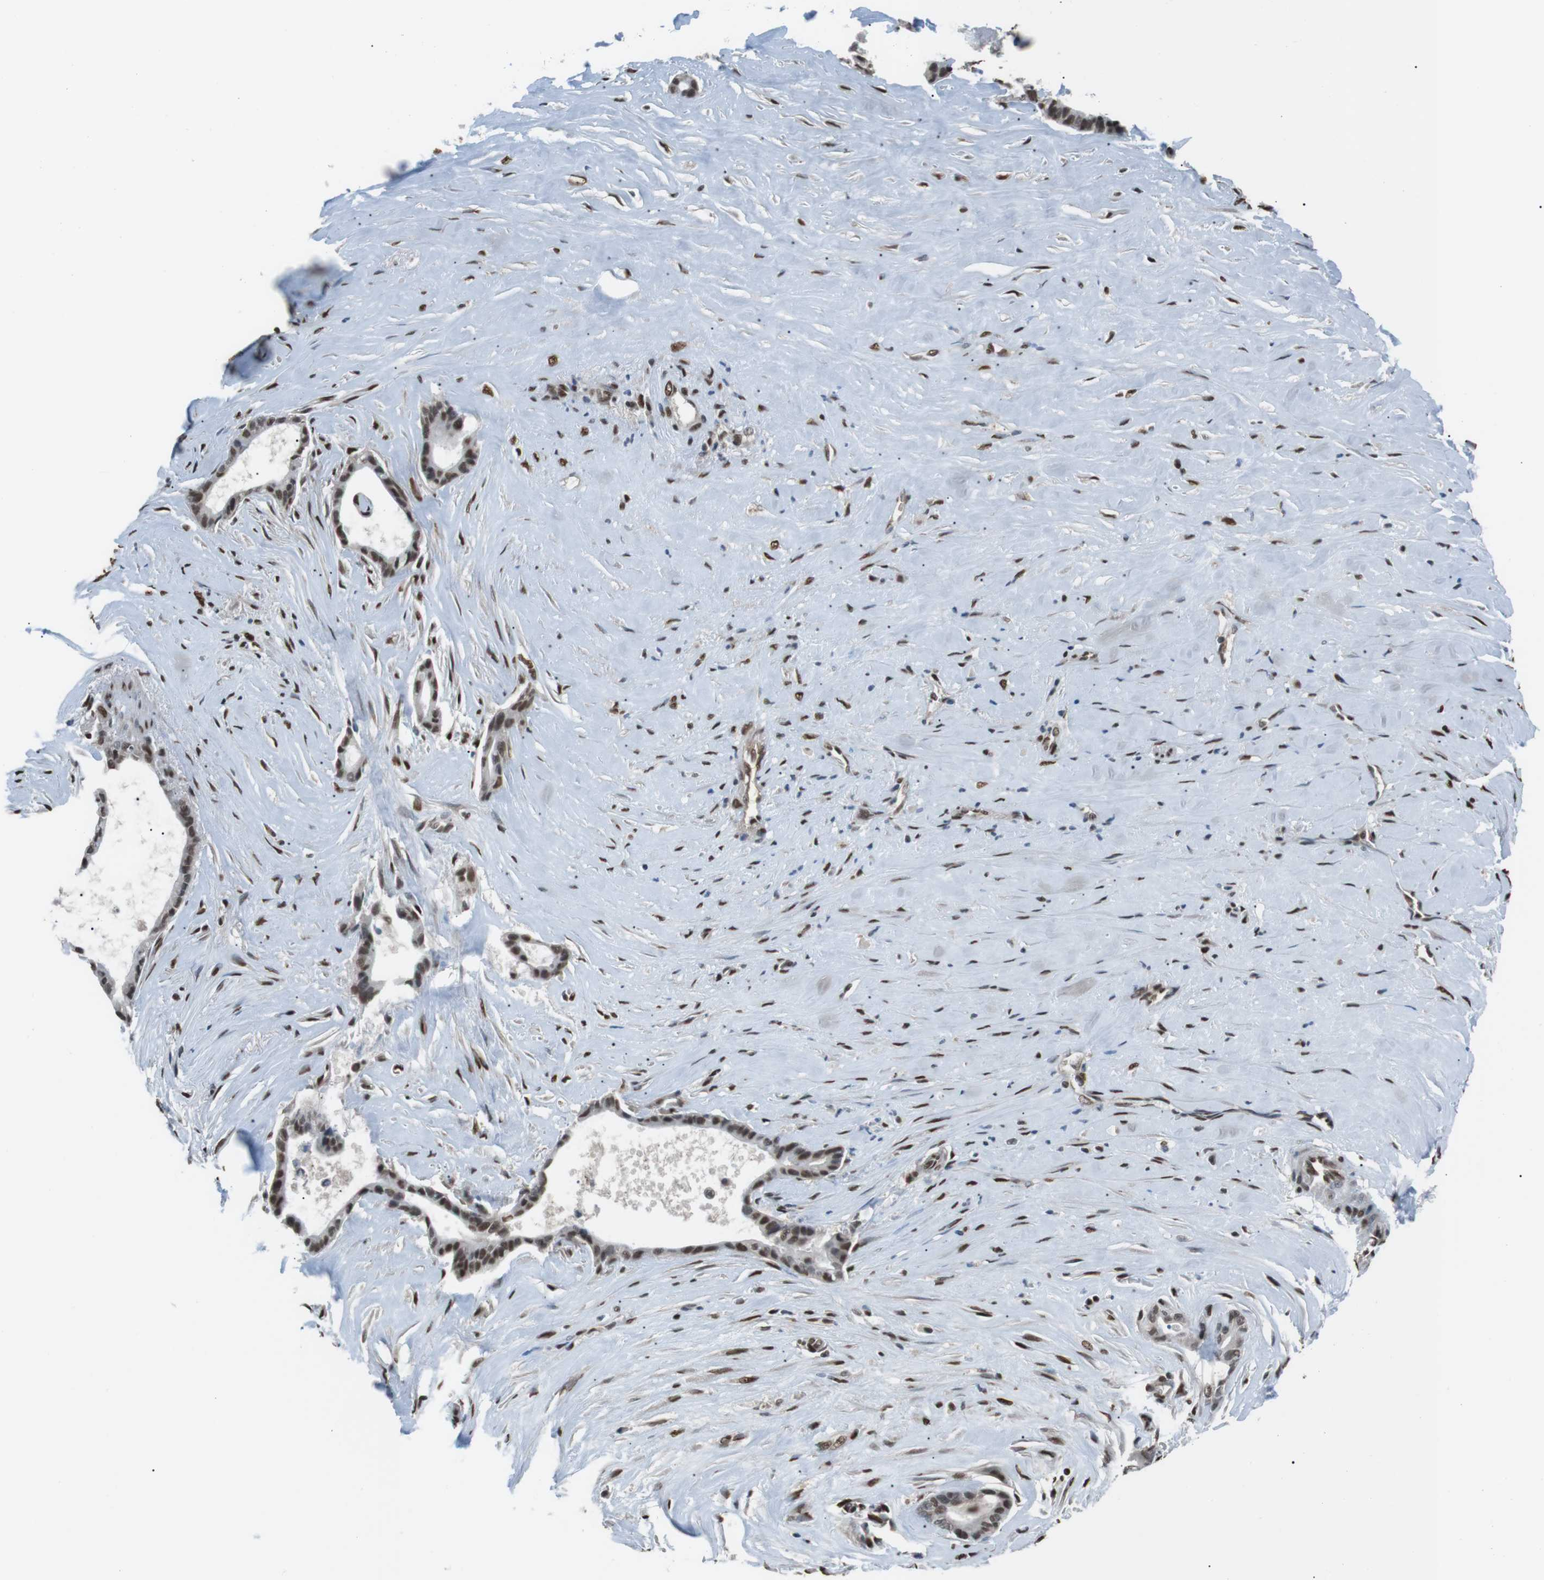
{"staining": {"intensity": "moderate", "quantity": ">75%", "location": "nuclear"}, "tissue": "liver cancer", "cell_type": "Tumor cells", "image_type": "cancer", "snomed": [{"axis": "morphology", "description": "Cholangiocarcinoma"}, {"axis": "topography", "description": "Liver"}], "caption": "Protein analysis of liver cancer tissue demonstrates moderate nuclear expression in approximately >75% of tumor cells.", "gene": "SRPK2", "patient": {"sex": "female", "age": 55}}